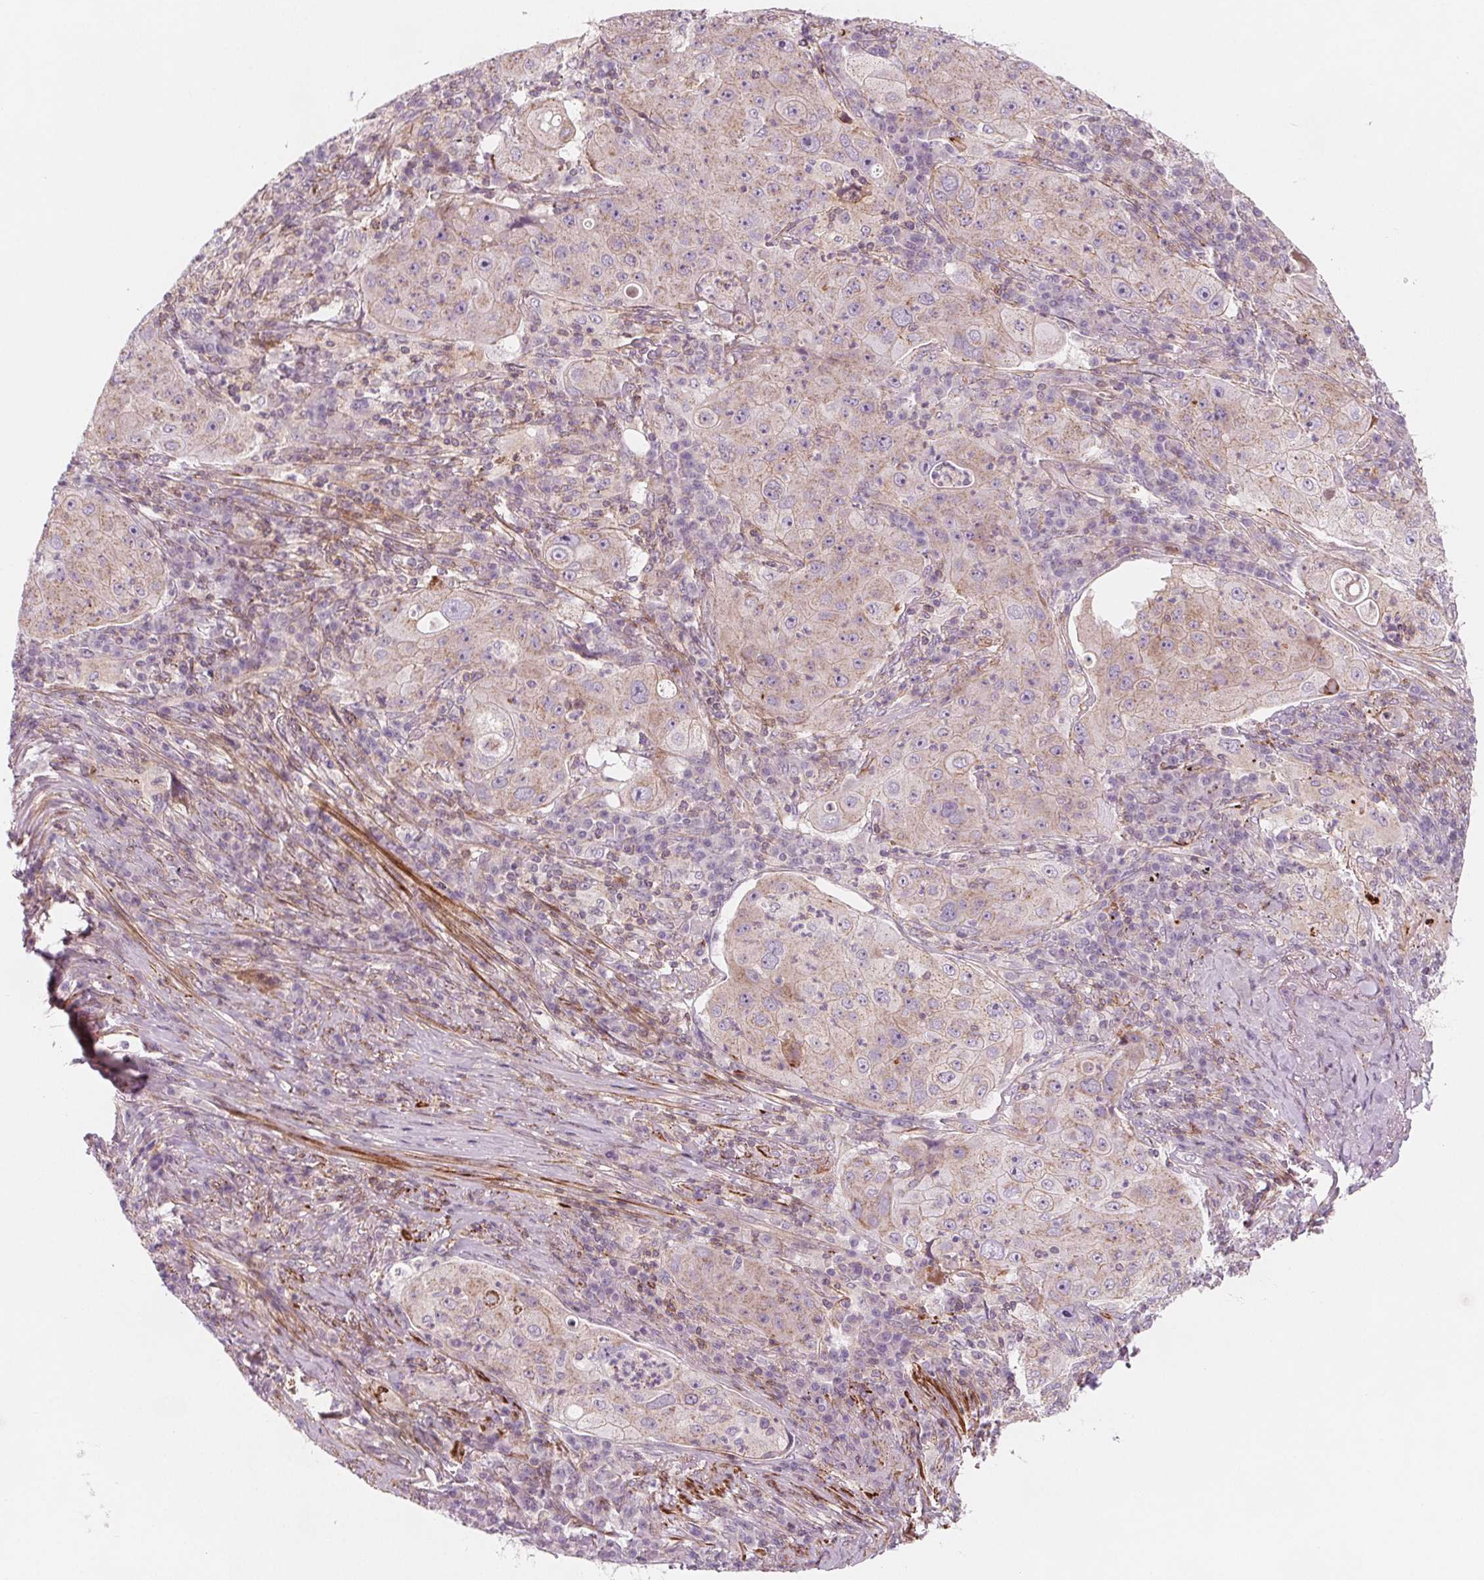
{"staining": {"intensity": "negative", "quantity": "none", "location": "none"}, "tissue": "lung cancer", "cell_type": "Tumor cells", "image_type": "cancer", "snomed": [{"axis": "morphology", "description": "Squamous cell carcinoma, NOS"}, {"axis": "topography", "description": "Lung"}], "caption": "This is a micrograph of immunohistochemistry staining of lung cancer (squamous cell carcinoma), which shows no positivity in tumor cells.", "gene": "ADAM33", "patient": {"sex": "female", "age": 59}}